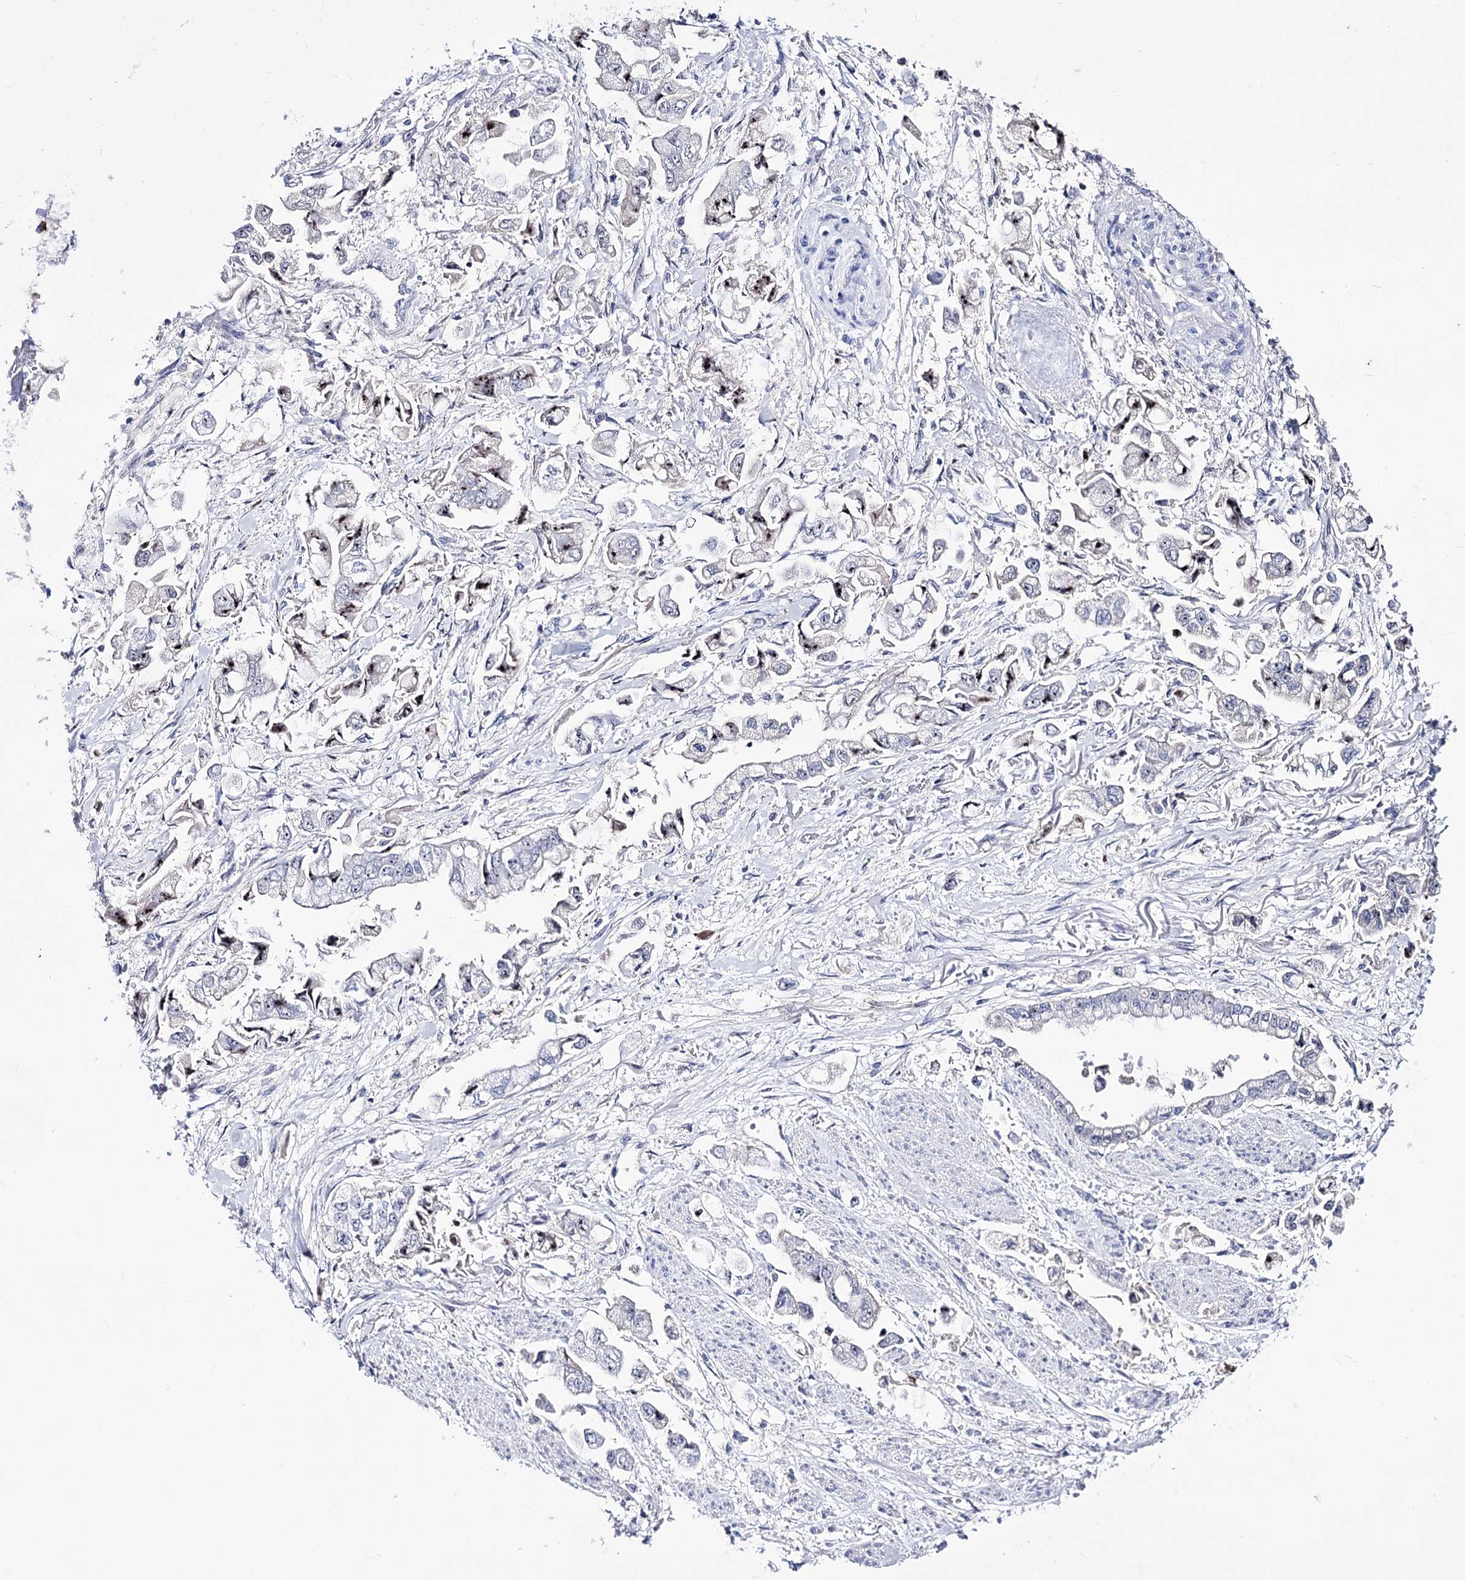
{"staining": {"intensity": "moderate", "quantity": "25%-75%", "location": "nuclear"}, "tissue": "stomach cancer", "cell_type": "Tumor cells", "image_type": "cancer", "snomed": [{"axis": "morphology", "description": "Adenocarcinoma, NOS"}, {"axis": "topography", "description": "Stomach"}], "caption": "IHC histopathology image of neoplastic tissue: human adenocarcinoma (stomach) stained using immunohistochemistry (IHC) displays medium levels of moderate protein expression localized specifically in the nuclear of tumor cells, appearing as a nuclear brown color.", "gene": "PCGF5", "patient": {"sex": "male", "age": 62}}